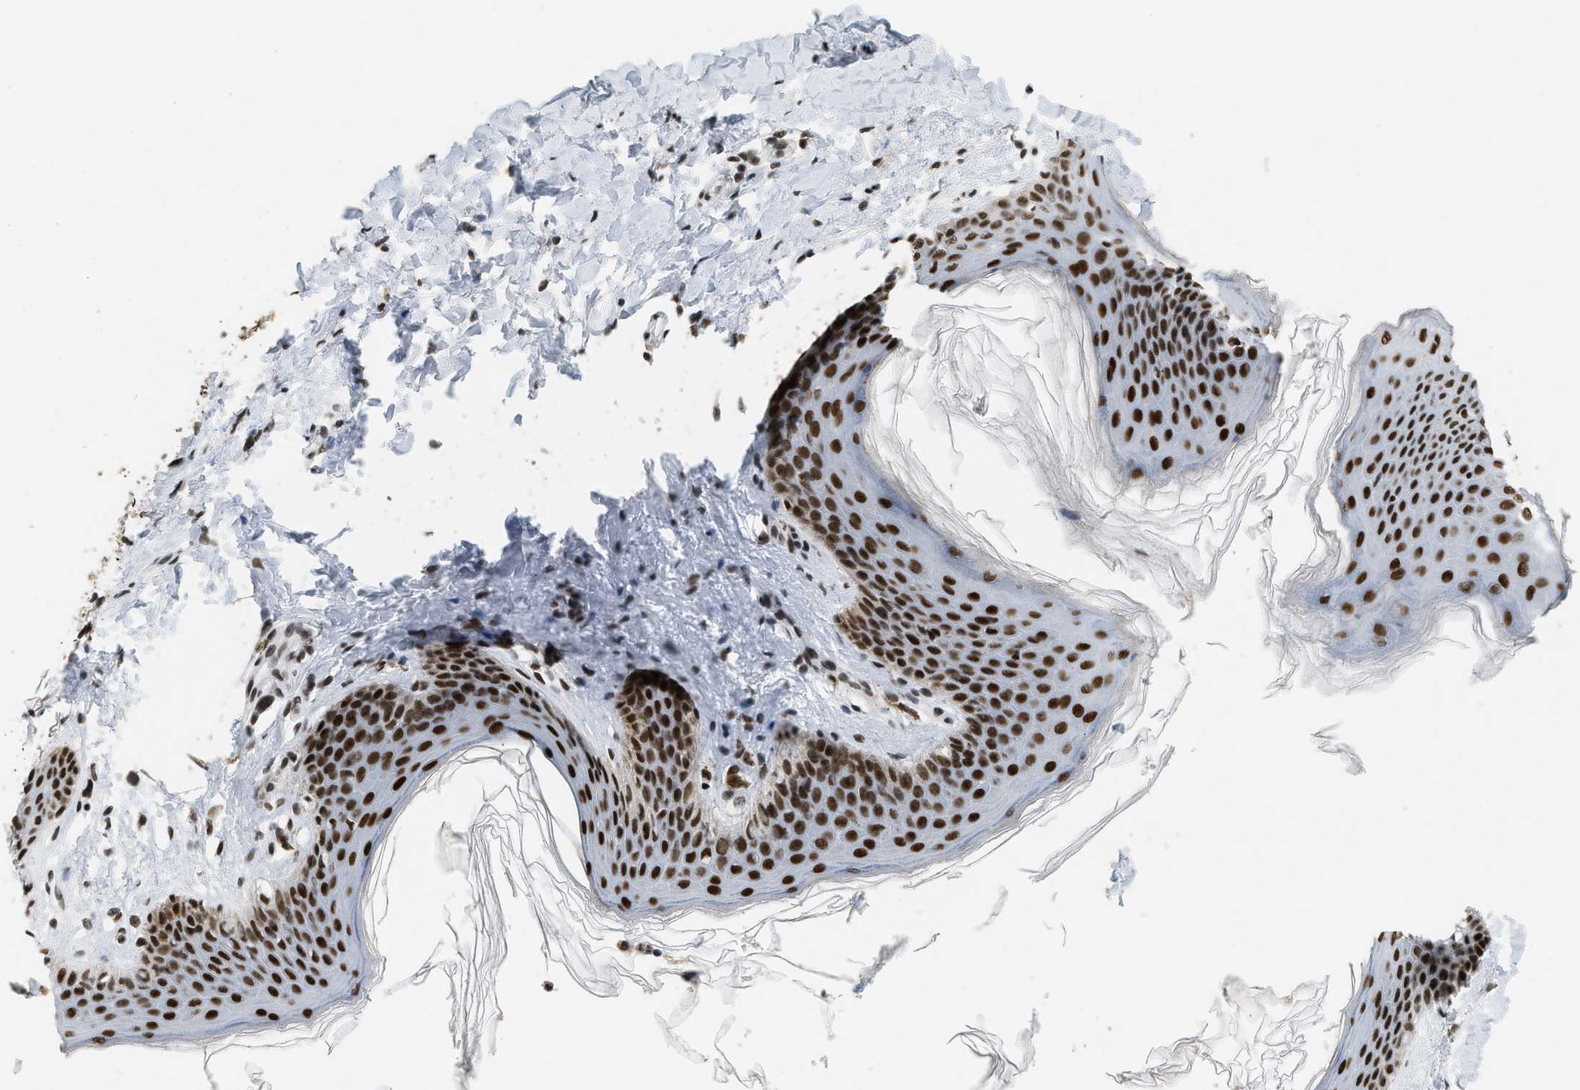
{"staining": {"intensity": "strong", "quantity": ">75%", "location": "nuclear"}, "tissue": "skin", "cell_type": "Epidermal cells", "image_type": "normal", "snomed": [{"axis": "morphology", "description": "Normal tissue, NOS"}, {"axis": "topography", "description": "Vulva"}], "caption": "Brown immunohistochemical staining in unremarkable skin exhibits strong nuclear expression in approximately >75% of epidermal cells.", "gene": "SMARCB1", "patient": {"sex": "female", "age": 66}}